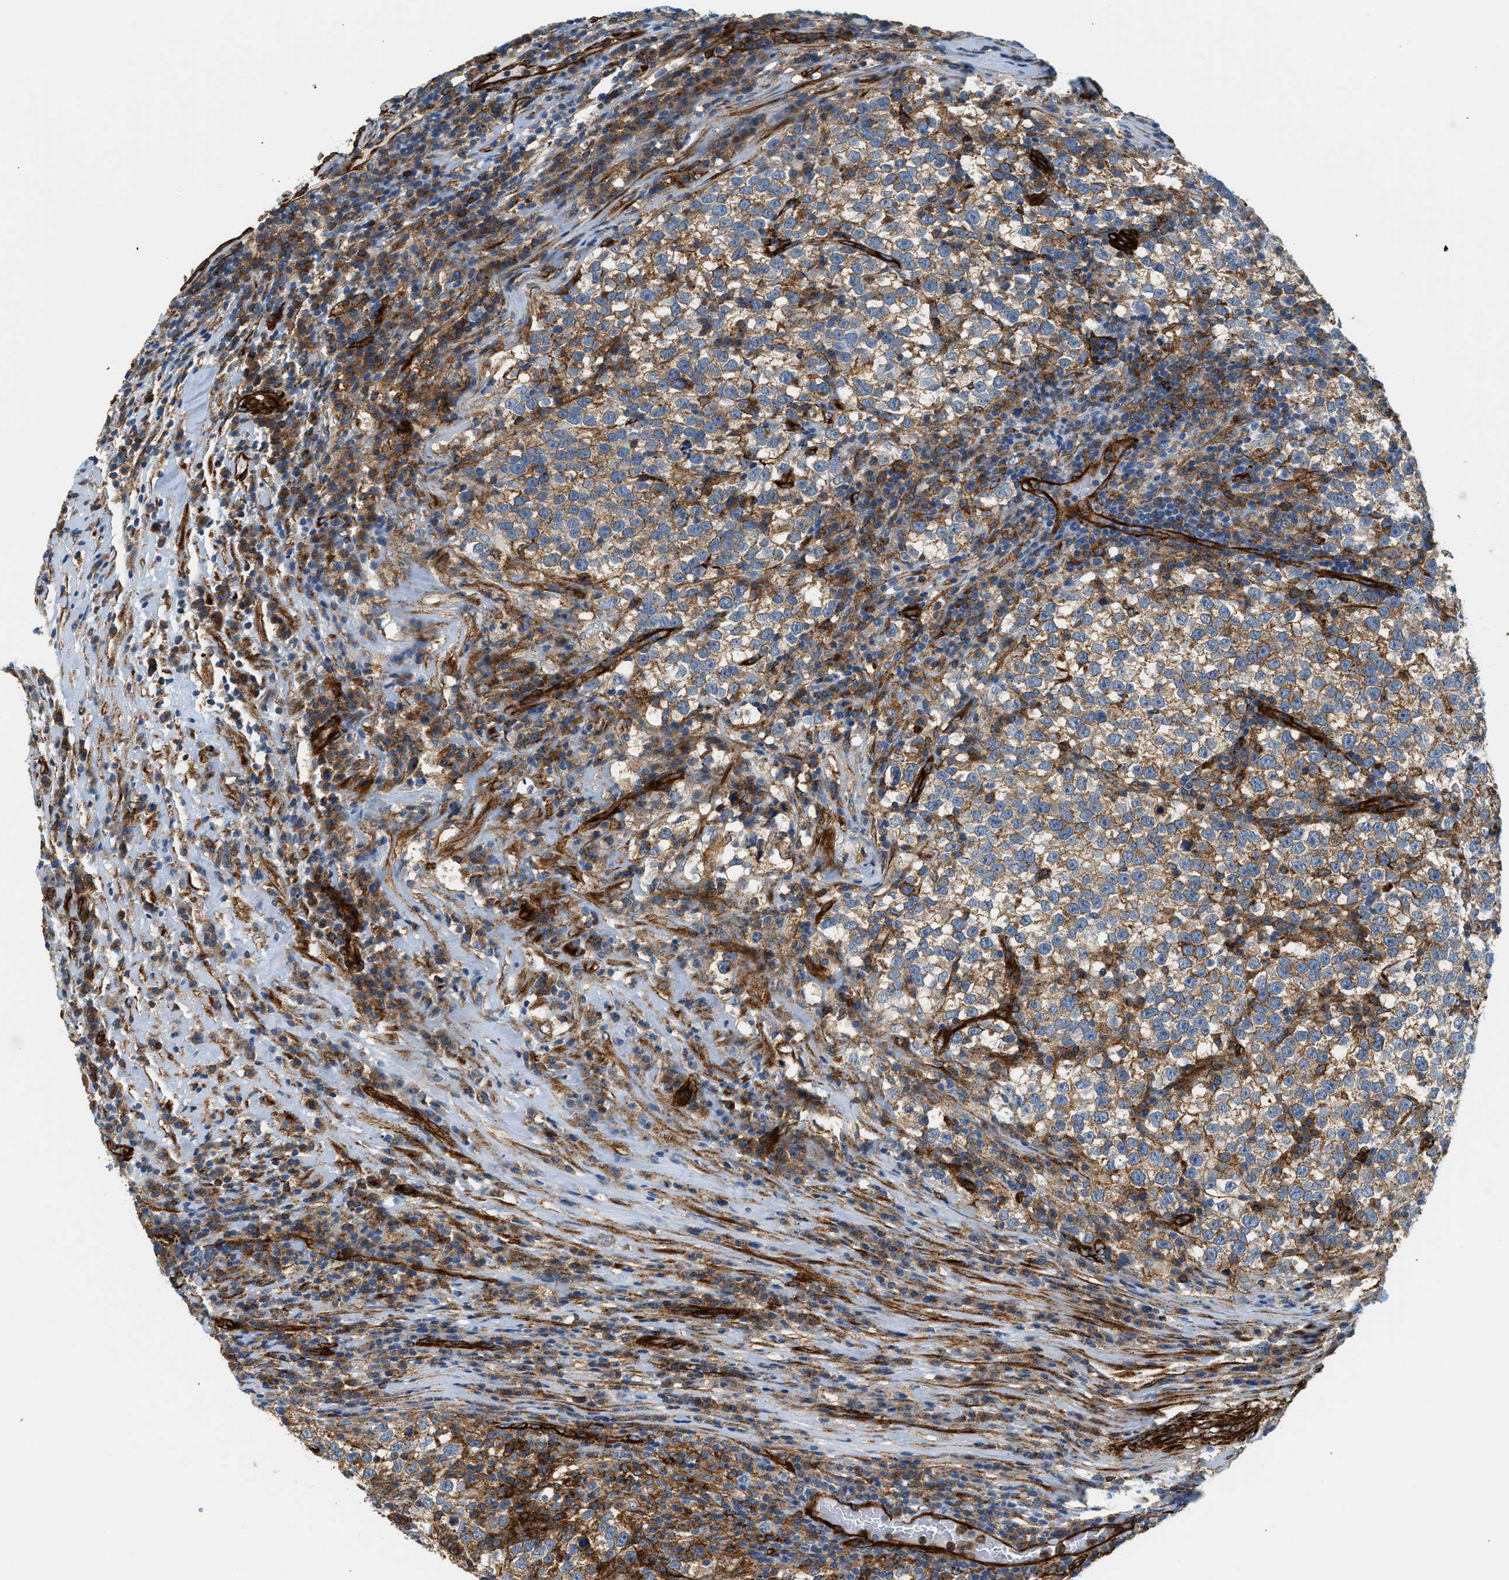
{"staining": {"intensity": "weak", "quantity": ">75%", "location": "cytoplasmic/membranous"}, "tissue": "testis cancer", "cell_type": "Tumor cells", "image_type": "cancer", "snomed": [{"axis": "morphology", "description": "Seminoma, NOS"}, {"axis": "topography", "description": "Testis"}], "caption": "A high-resolution image shows immunohistochemistry staining of testis seminoma, which demonstrates weak cytoplasmic/membranous expression in about >75% of tumor cells. The staining is performed using DAB (3,3'-diaminobenzidine) brown chromogen to label protein expression. The nuclei are counter-stained blue using hematoxylin.", "gene": "HIP1", "patient": {"sex": "male", "age": 43}}